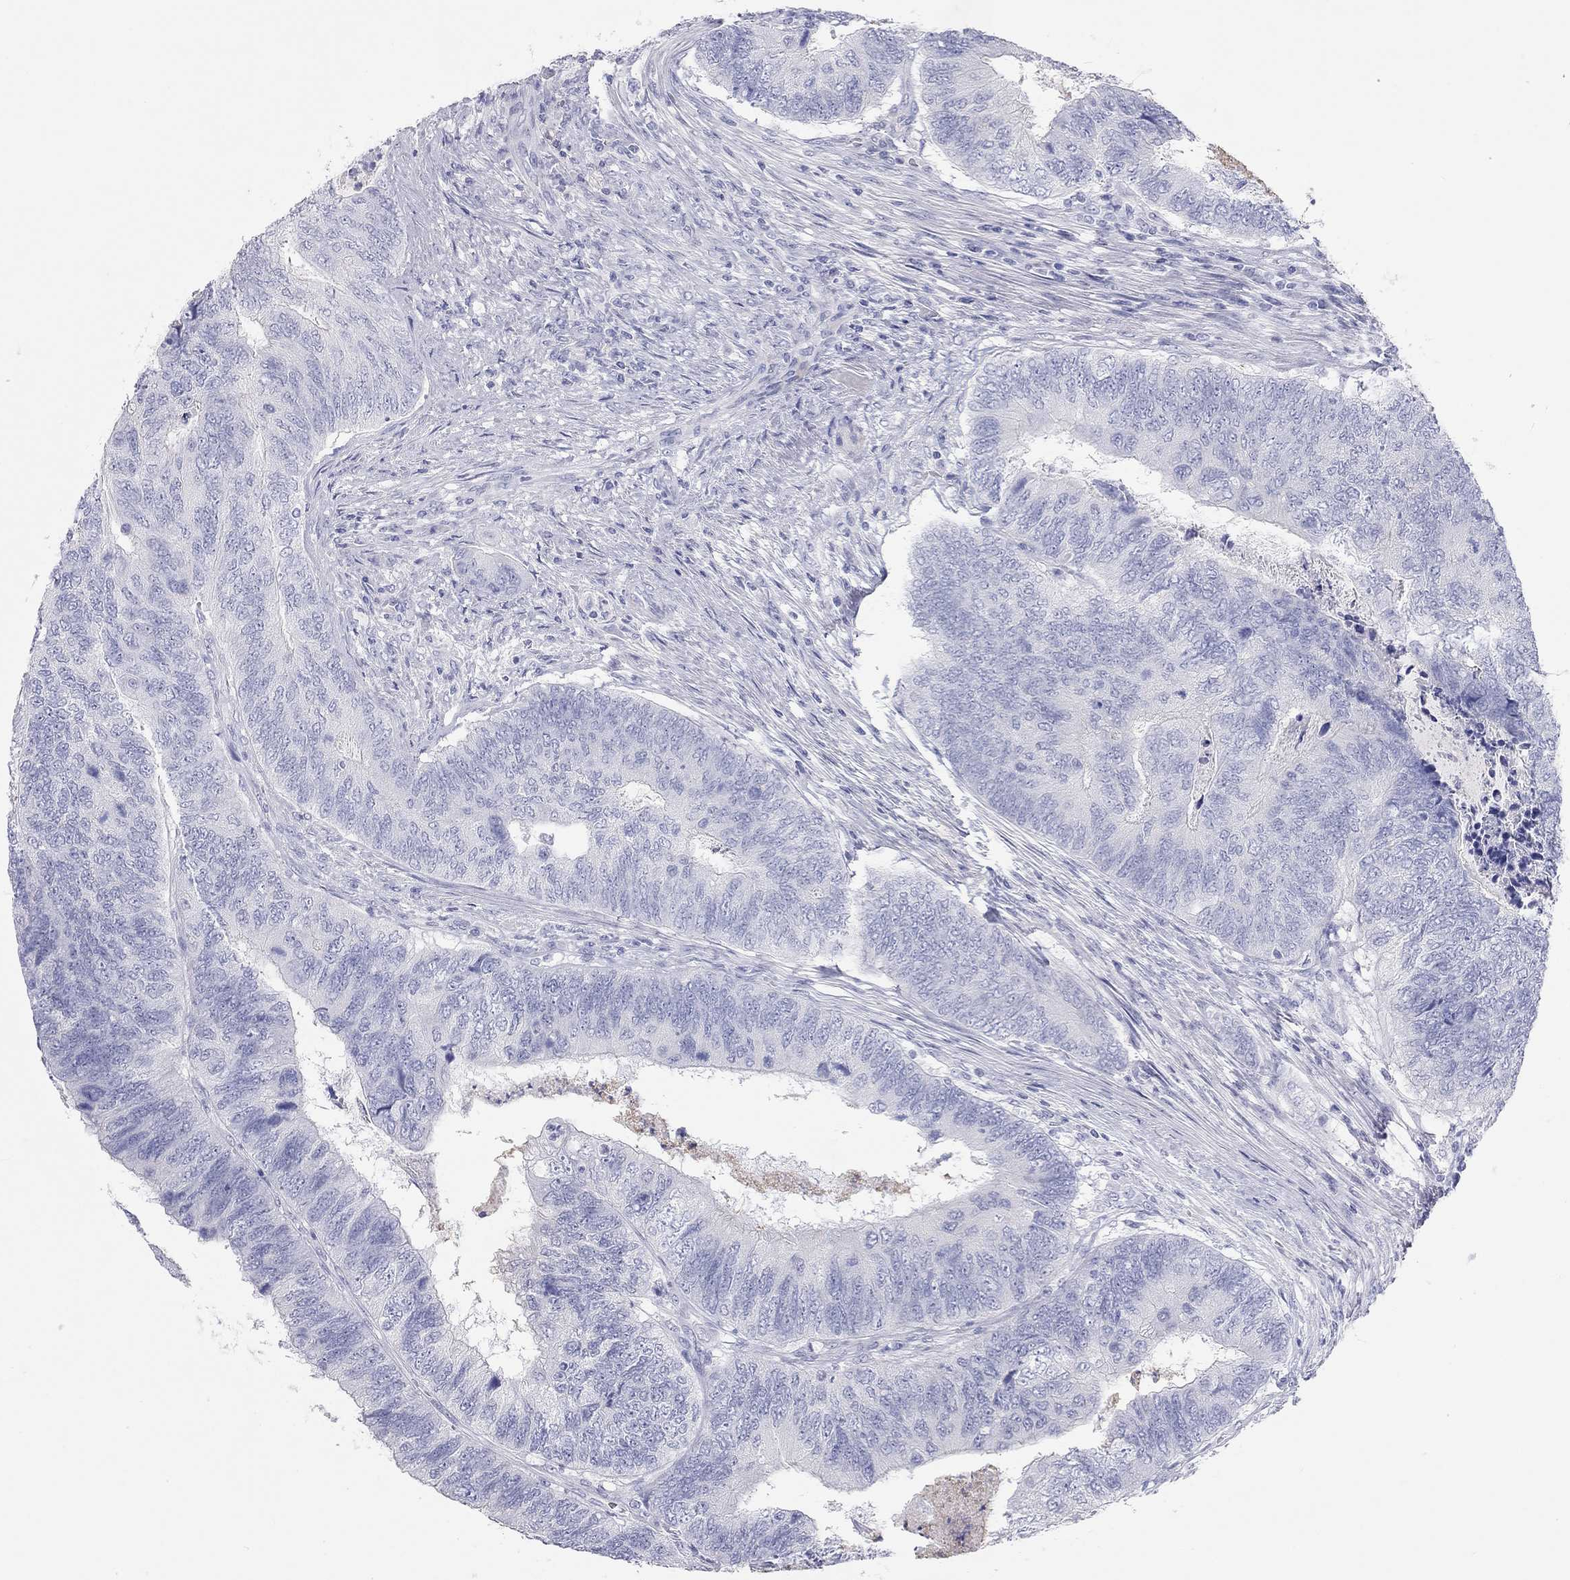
{"staining": {"intensity": "negative", "quantity": "none", "location": "none"}, "tissue": "colorectal cancer", "cell_type": "Tumor cells", "image_type": "cancer", "snomed": [{"axis": "morphology", "description": "Adenocarcinoma, NOS"}, {"axis": "topography", "description": "Colon"}], "caption": "DAB (3,3'-diaminobenzidine) immunohistochemical staining of adenocarcinoma (colorectal) reveals no significant expression in tumor cells. The staining is performed using DAB (3,3'-diaminobenzidine) brown chromogen with nuclei counter-stained in using hematoxylin.", "gene": "PCDHGC5", "patient": {"sex": "female", "age": 67}}